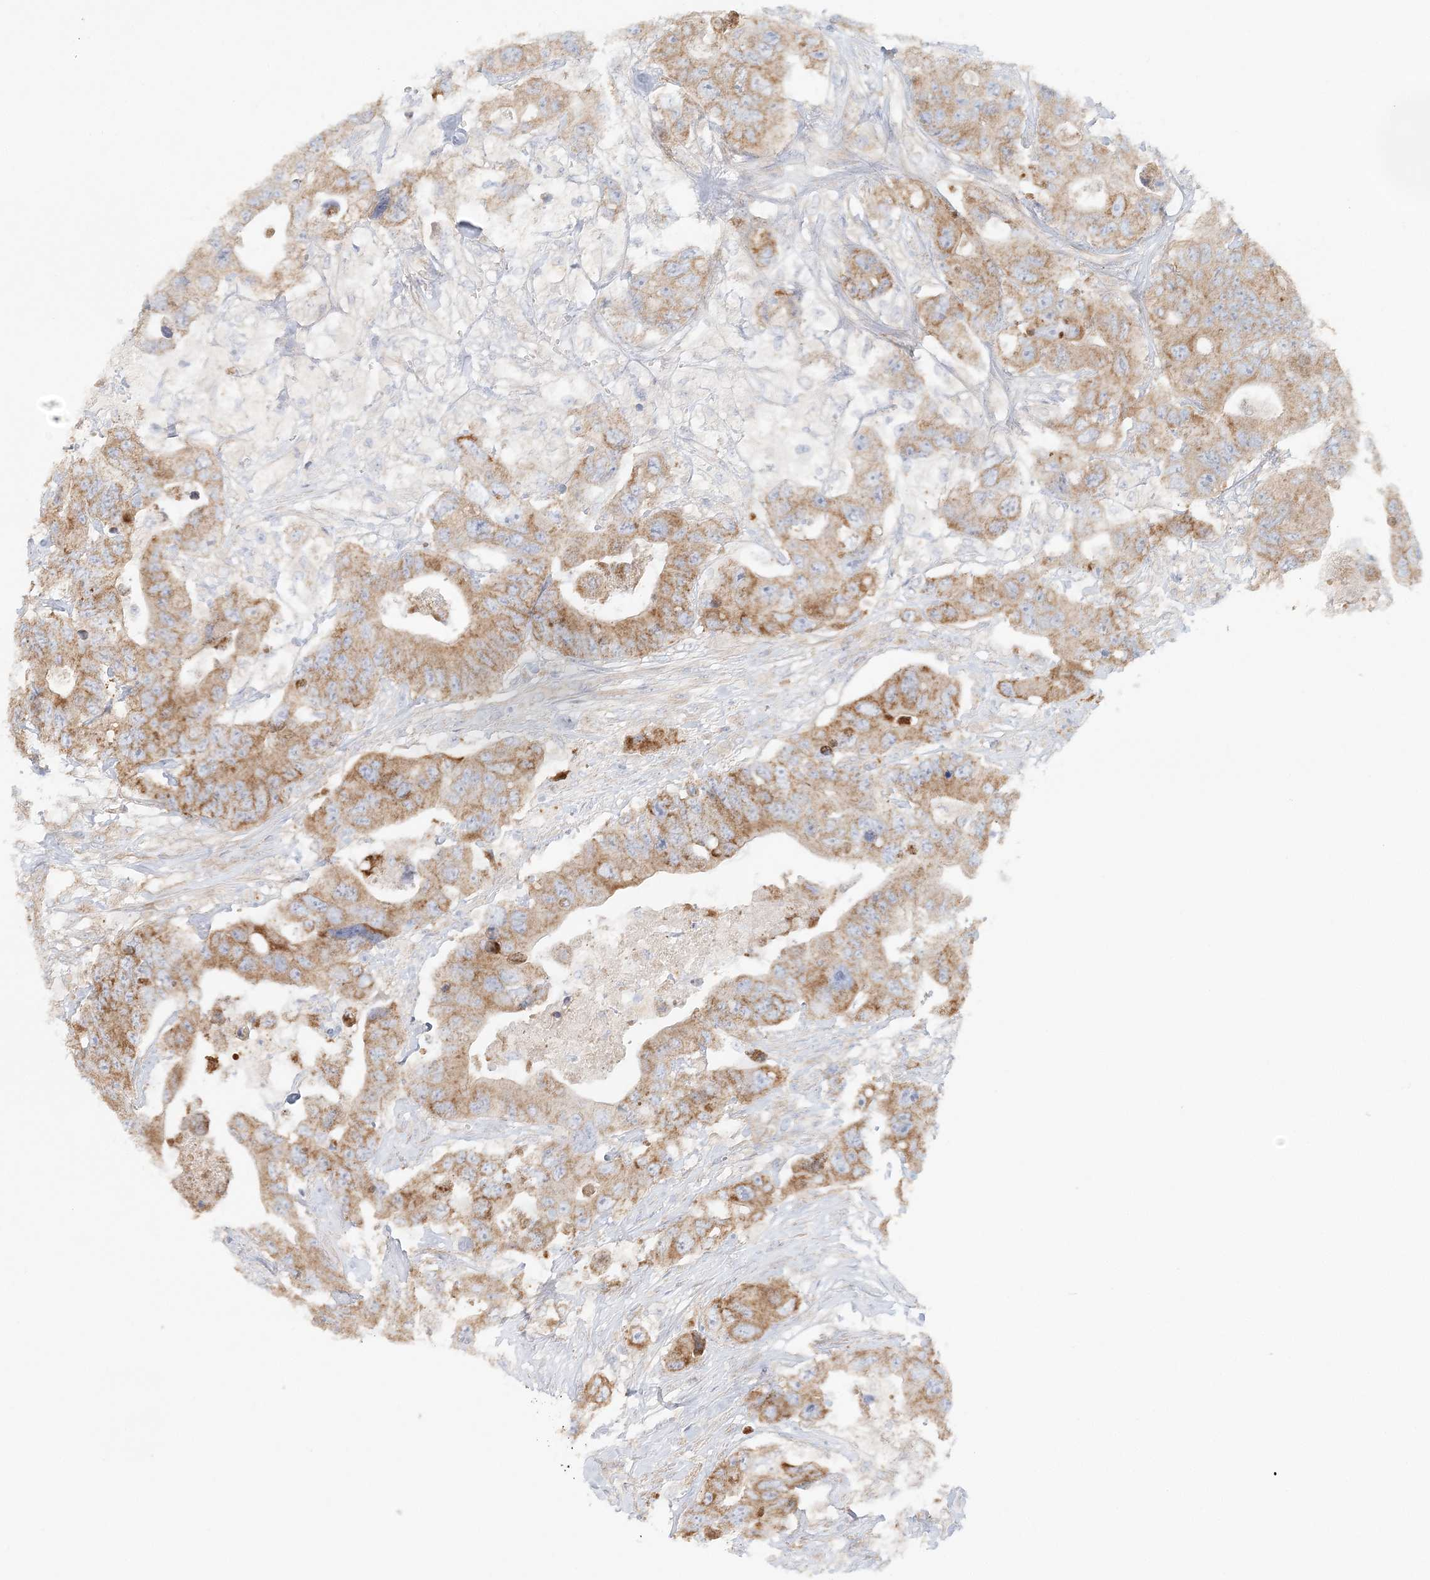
{"staining": {"intensity": "moderate", "quantity": ">75%", "location": "cytoplasmic/membranous"}, "tissue": "colorectal cancer", "cell_type": "Tumor cells", "image_type": "cancer", "snomed": [{"axis": "morphology", "description": "Adenocarcinoma, NOS"}, {"axis": "topography", "description": "Colon"}], "caption": "Approximately >75% of tumor cells in human colorectal cancer exhibit moderate cytoplasmic/membranous protein expression as visualized by brown immunohistochemical staining.", "gene": "KIAA0232", "patient": {"sex": "female", "age": 46}}